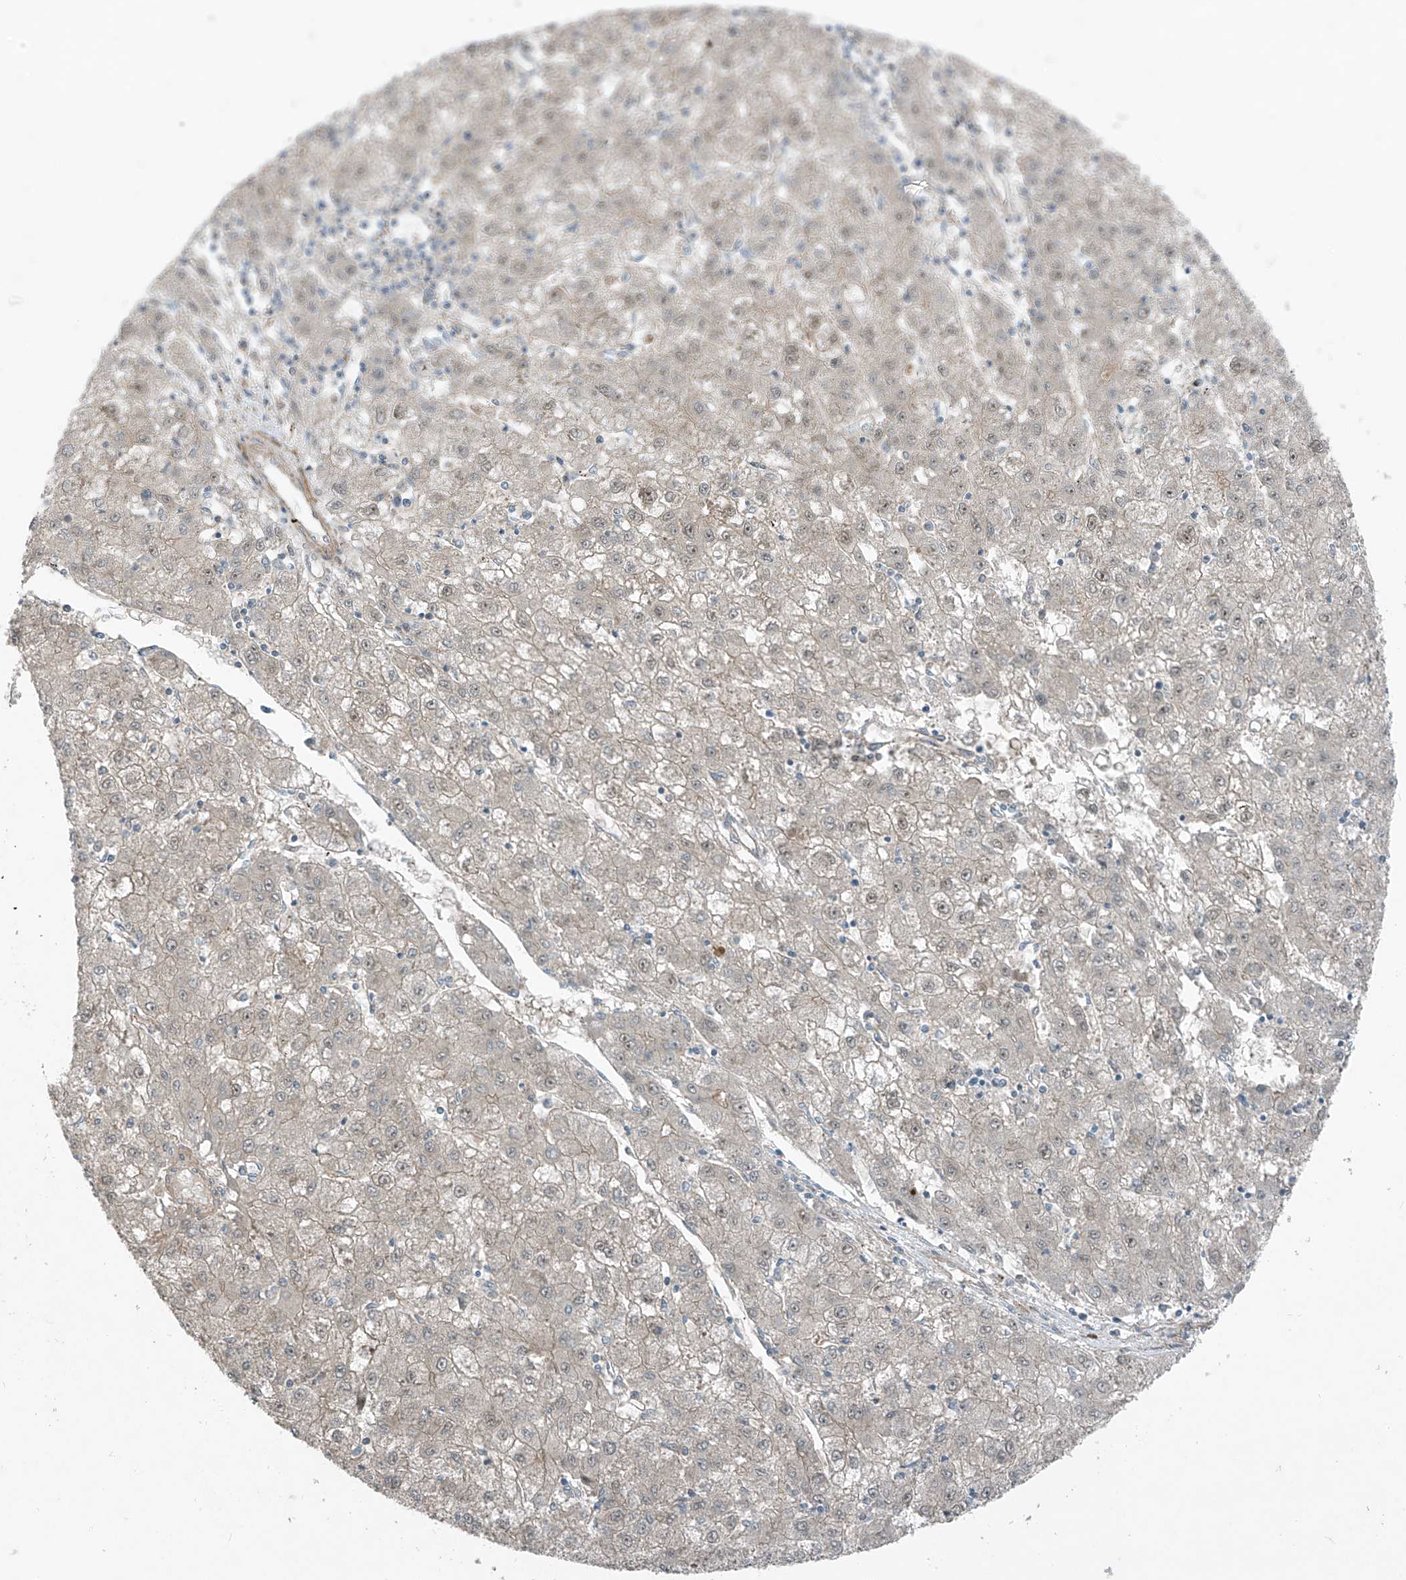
{"staining": {"intensity": "negative", "quantity": "none", "location": "none"}, "tissue": "liver cancer", "cell_type": "Tumor cells", "image_type": "cancer", "snomed": [{"axis": "morphology", "description": "Carcinoma, Hepatocellular, NOS"}, {"axis": "topography", "description": "Liver"}], "caption": "Tumor cells show no significant expression in liver hepatocellular carcinoma. (Immunohistochemistry (ihc), brightfield microscopy, high magnification).", "gene": "PPCS", "patient": {"sex": "male", "age": 72}}